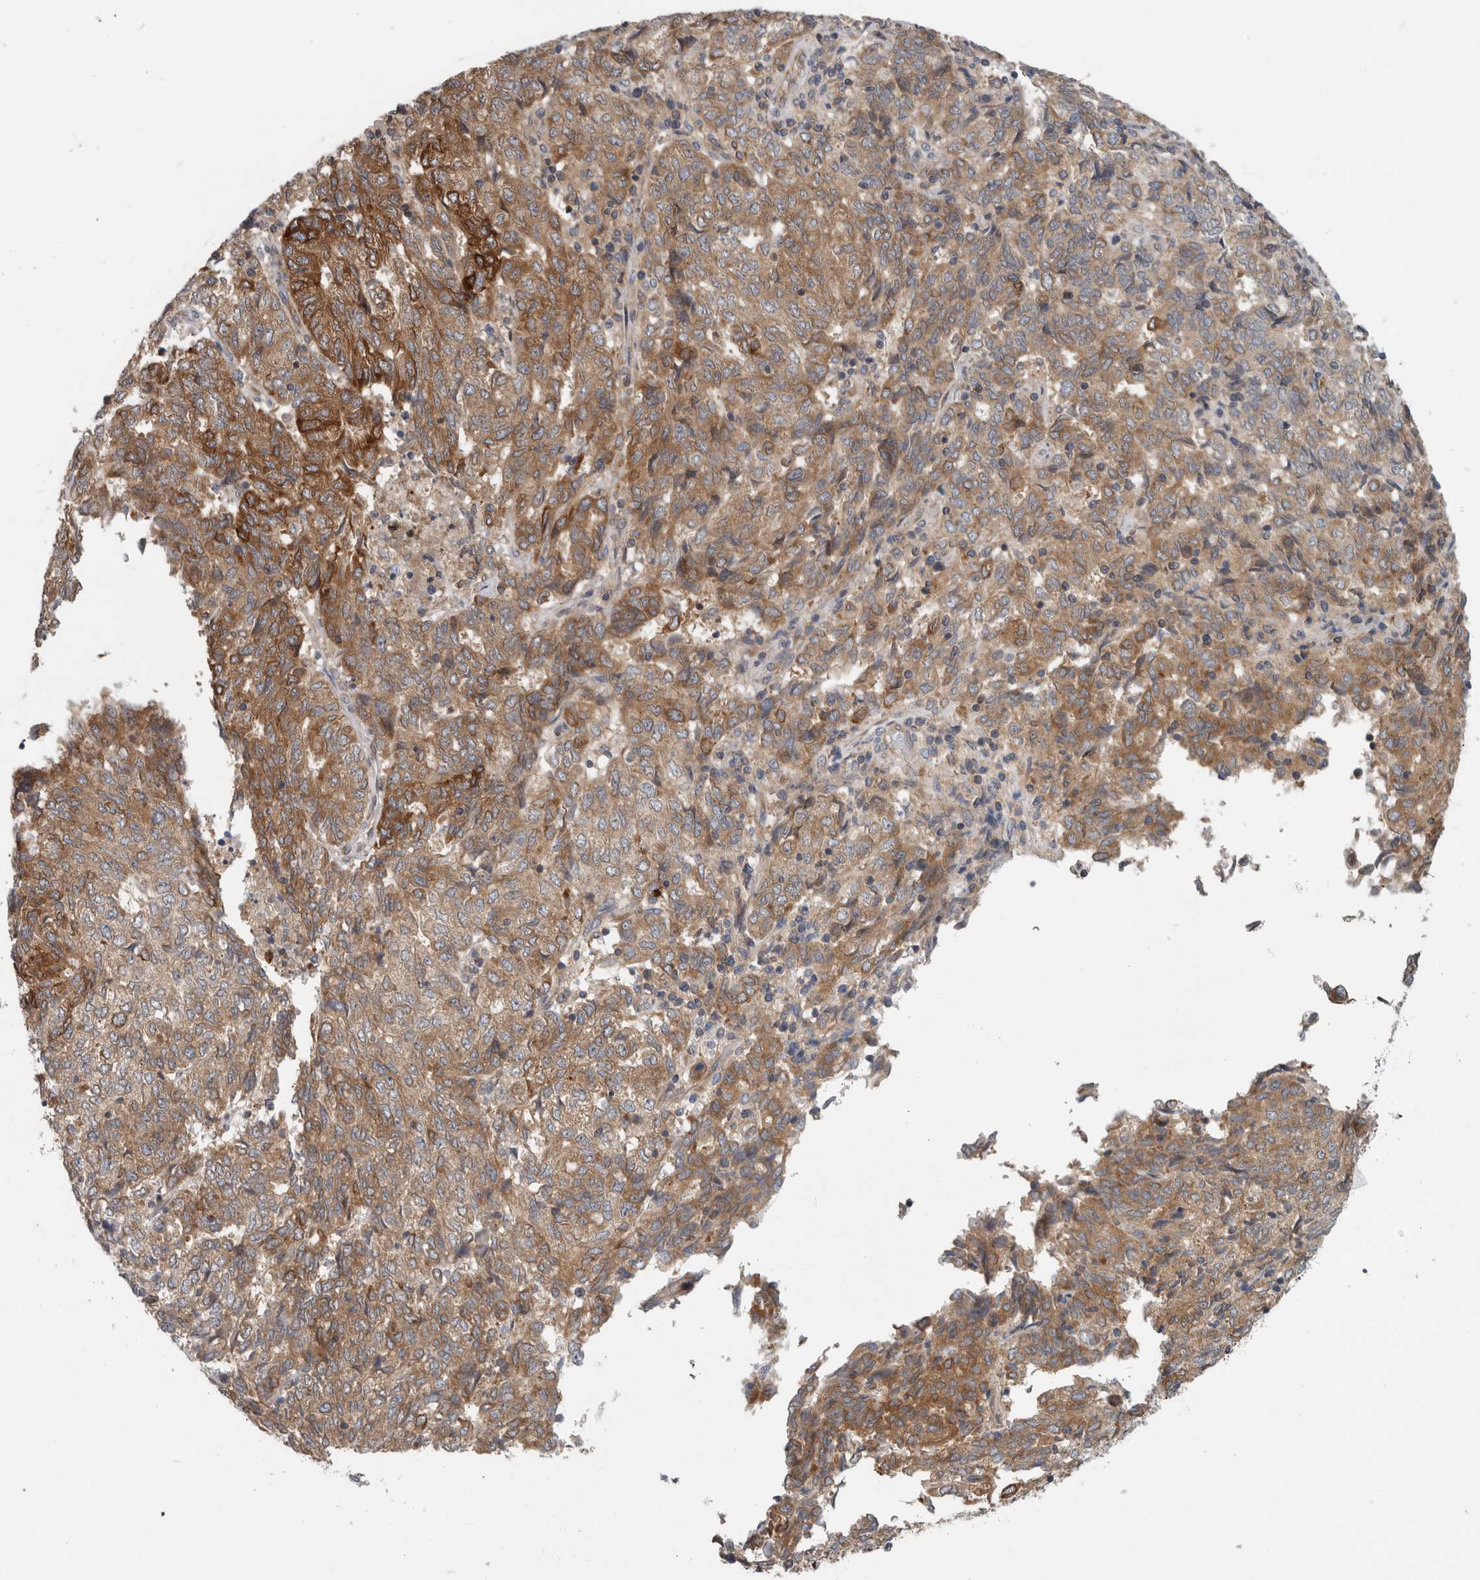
{"staining": {"intensity": "moderate", "quantity": ">75%", "location": "cytoplasmic/membranous"}, "tissue": "endometrial cancer", "cell_type": "Tumor cells", "image_type": "cancer", "snomed": [{"axis": "morphology", "description": "Adenocarcinoma, NOS"}, {"axis": "topography", "description": "Endometrium"}], "caption": "Adenocarcinoma (endometrial) tissue displays moderate cytoplasmic/membranous positivity in about >75% of tumor cells, visualized by immunohistochemistry.", "gene": "PDCD2", "patient": {"sex": "female", "age": 80}}